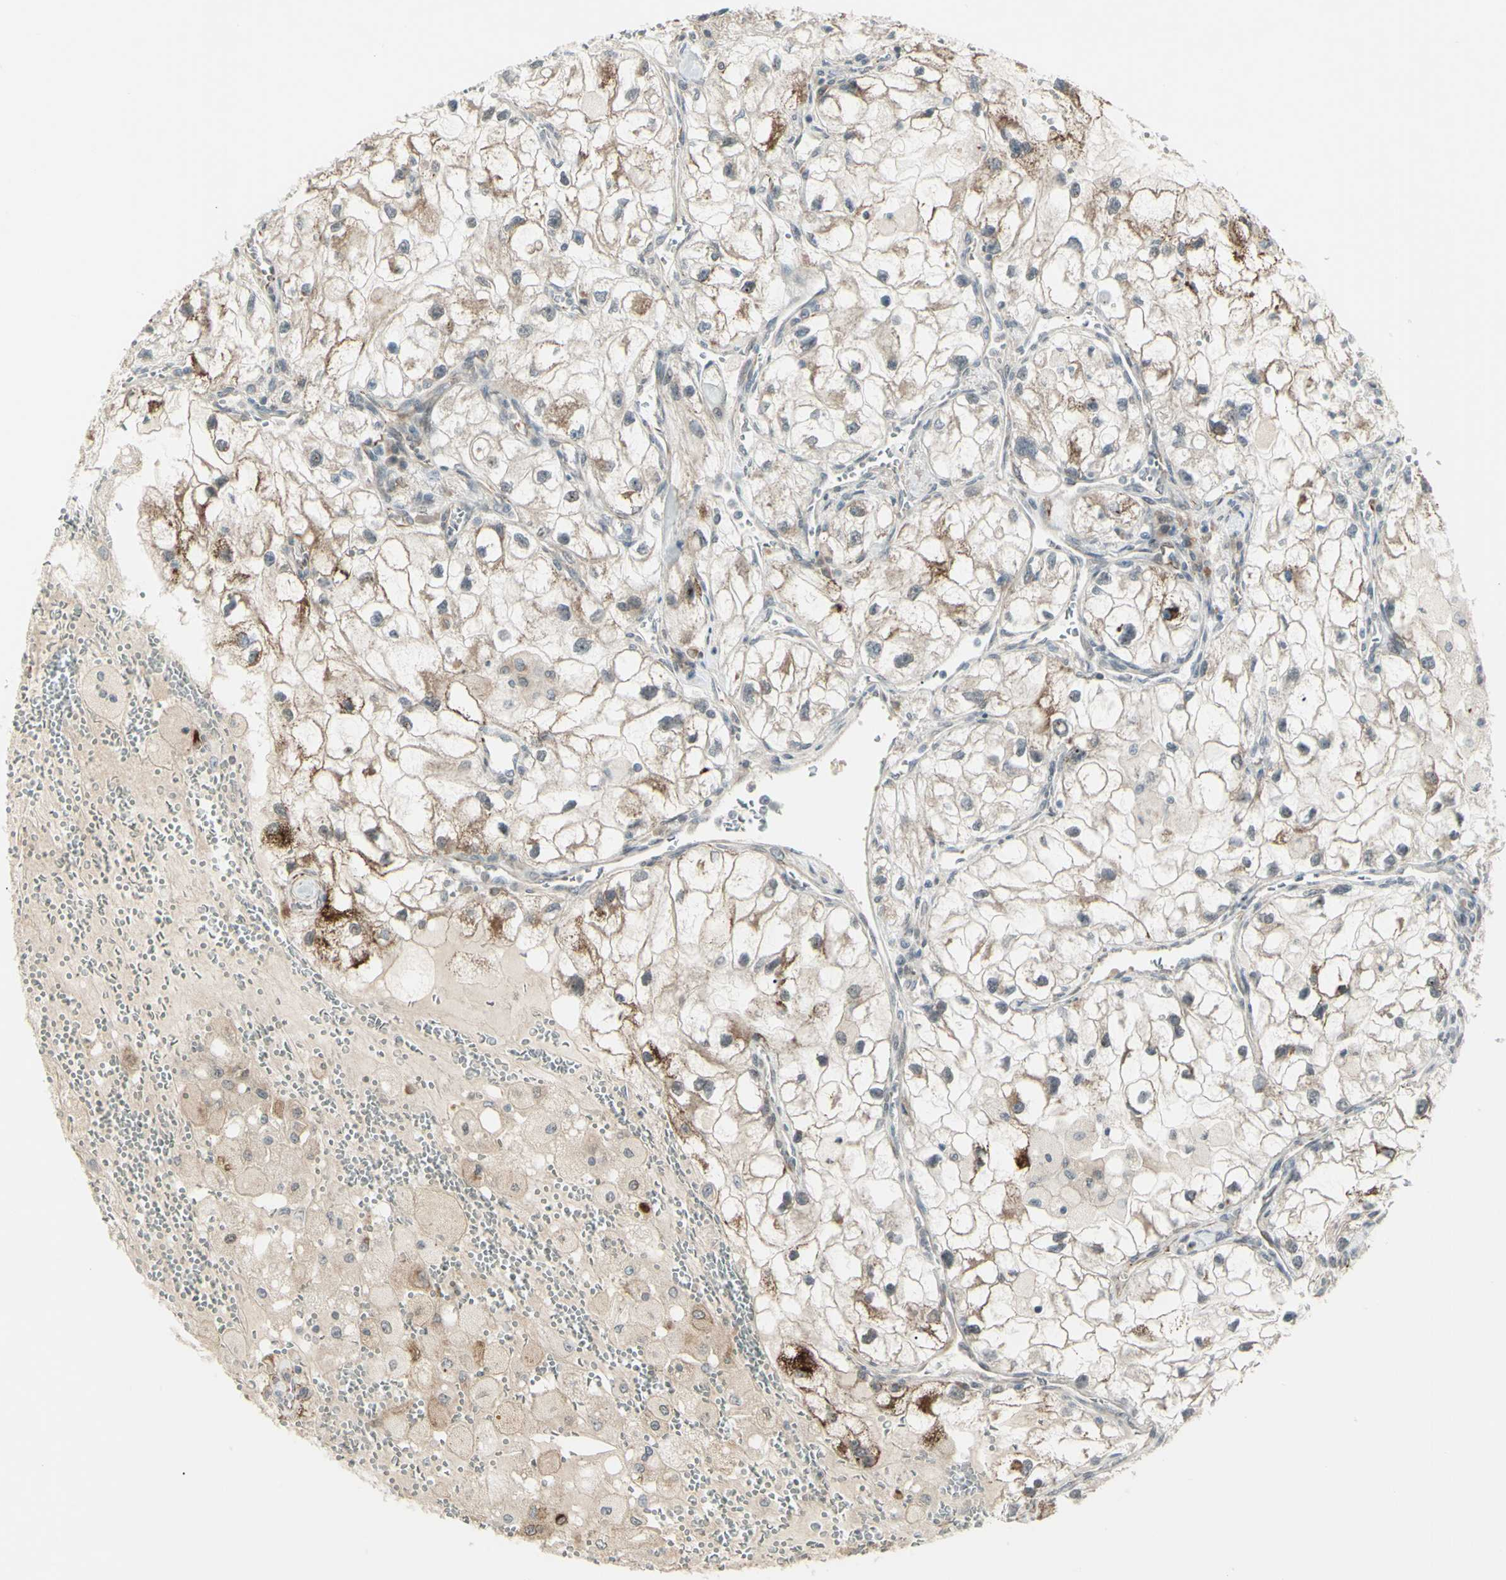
{"staining": {"intensity": "moderate", "quantity": "<25%", "location": "cytoplasmic/membranous"}, "tissue": "renal cancer", "cell_type": "Tumor cells", "image_type": "cancer", "snomed": [{"axis": "morphology", "description": "Adenocarcinoma, NOS"}, {"axis": "topography", "description": "Kidney"}], "caption": "An immunohistochemistry image of neoplastic tissue is shown. Protein staining in brown highlights moderate cytoplasmic/membranous positivity in renal cancer within tumor cells.", "gene": "FGFR2", "patient": {"sex": "female", "age": 70}}